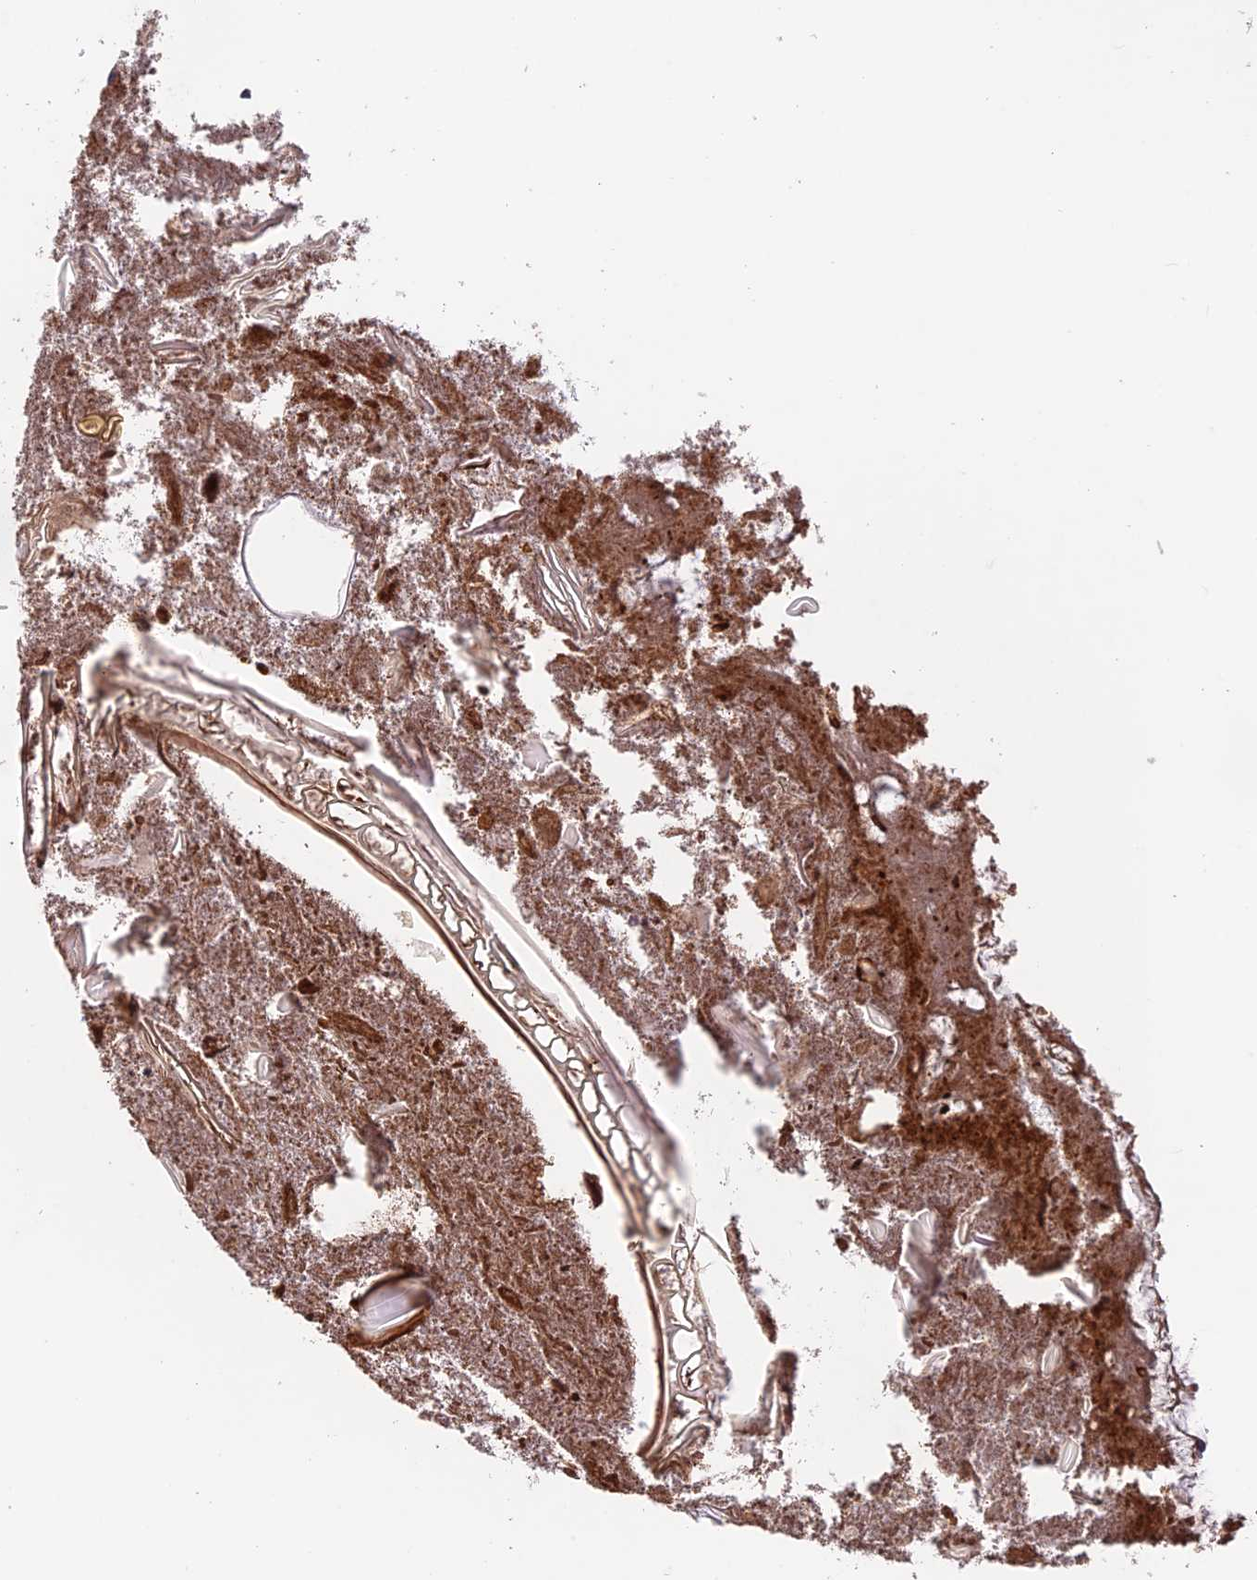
{"staining": {"intensity": "moderate", "quantity": ">75%", "location": "cytoplasmic/membranous"}, "tissue": "appendix", "cell_type": "Glandular cells", "image_type": "normal", "snomed": [{"axis": "morphology", "description": "Normal tissue, NOS"}, {"axis": "topography", "description": "Appendix"}], "caption": "Immunohistochemistry staining of unremarkable appendix, which displays medium levels of moderate cytoplasmic/membranous staining in approximately >75% of glandular cells indicating moderate cytoplasmic/membranous protein positivity. The staining was performed using DAB (3,3'-diaminobenzidine) (brown) for protein detection and nuclei were counterstained in hematoxylin (blue).", "gene": "MAST2", "patient": {"sex": "female", "age": 17}}